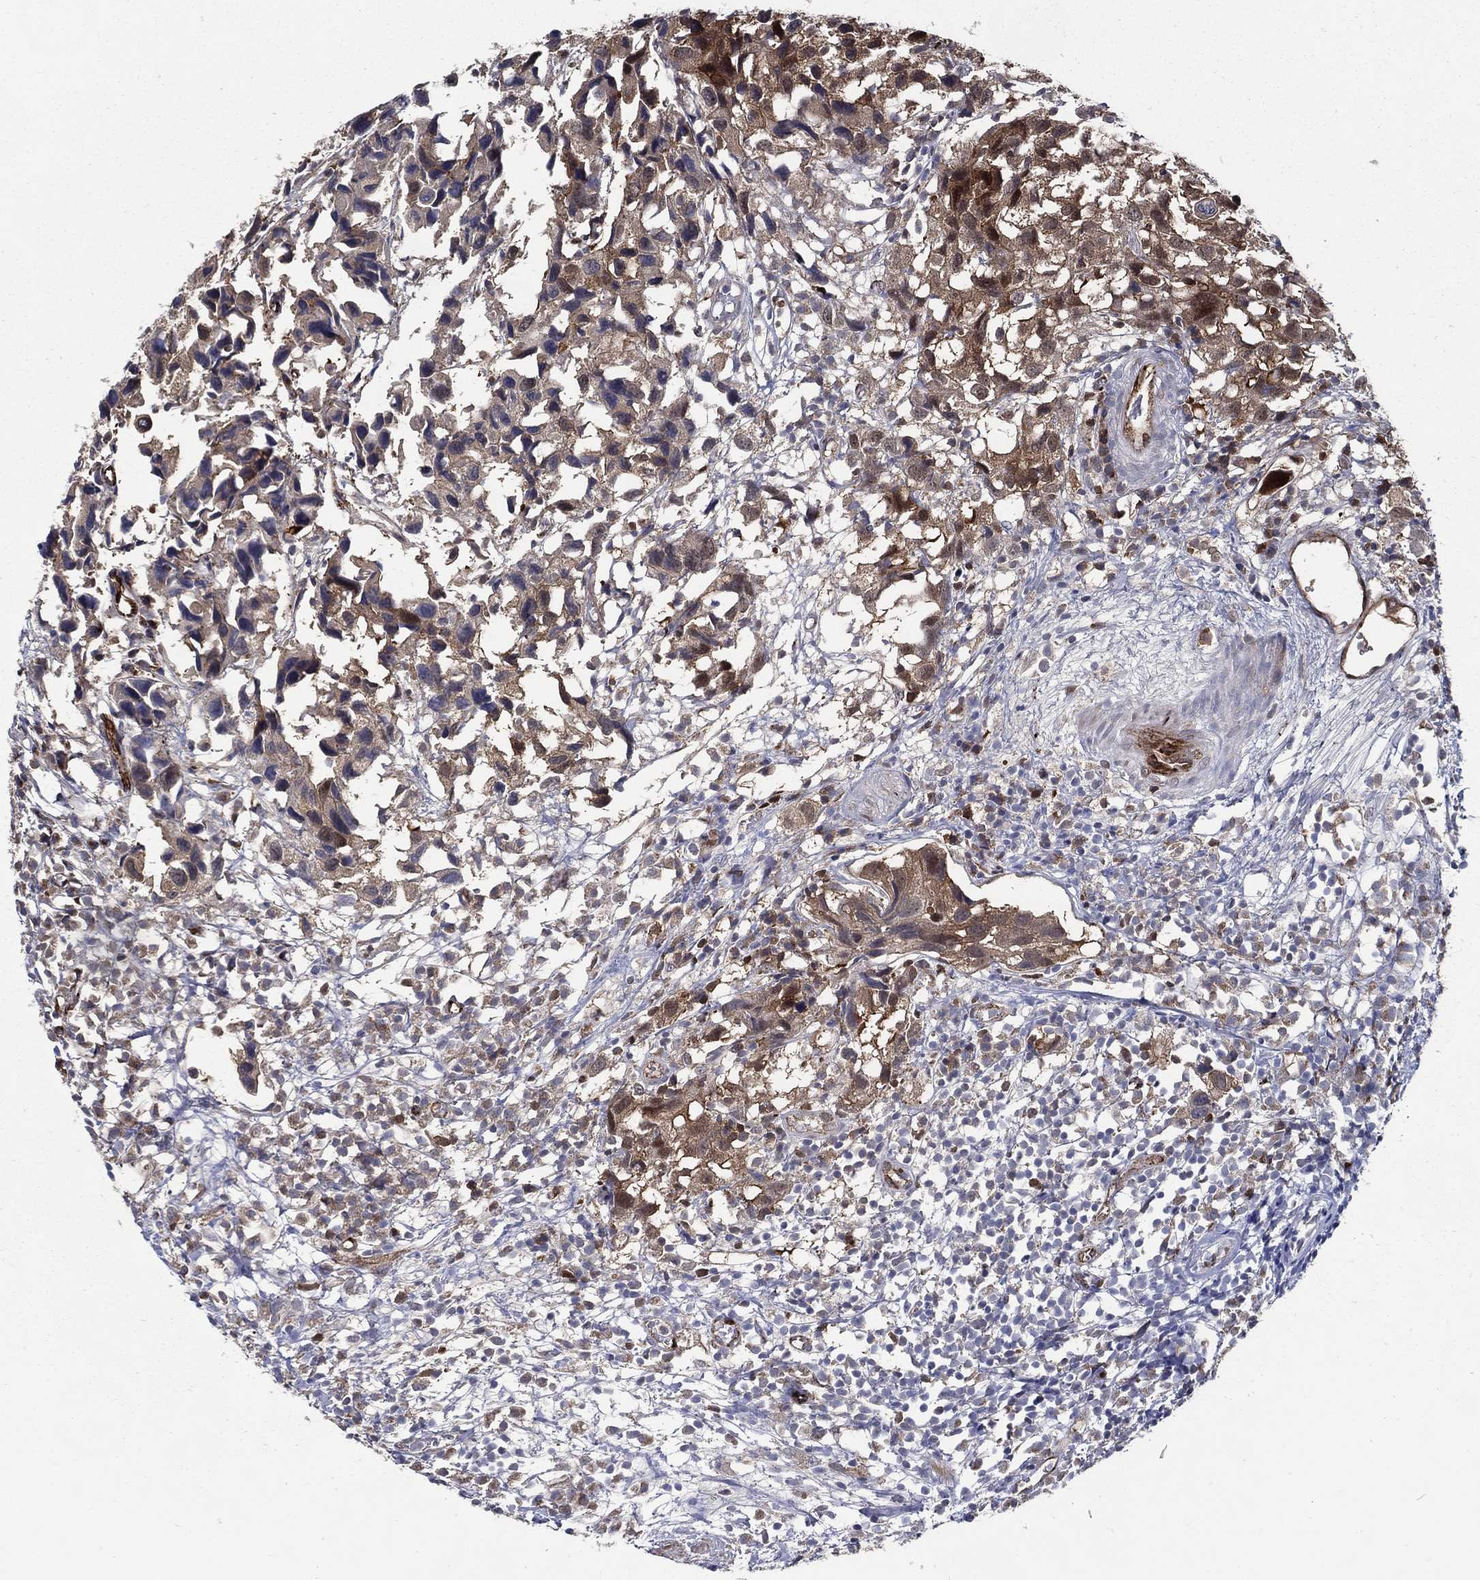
{"staining": {"intensity": "moderate", "quantity": "25%-75%", "location": "cytoplasmic/membranous,nuclear"}, "tissue": "urothelial cancer", "cell_type": "Tumor cells", "image_type": "cancer", "snomed": [{"axis": "morphology", "description": "Urothelial carcinoma, High grade"}, {"axis": "topography", "description": "Urinary bladder"}], "caption": "Immunohistochemistry image of human high-grade urothelial carcinoma stained for a protein (brown), which demonstrates medium levels of moderate cytoplasmic/membranous and nuclear staining in approximately 25%-75% of tumor cells.", "gene": "ARHGAP11A", "patient": {"sex": "male", "age": 79}}